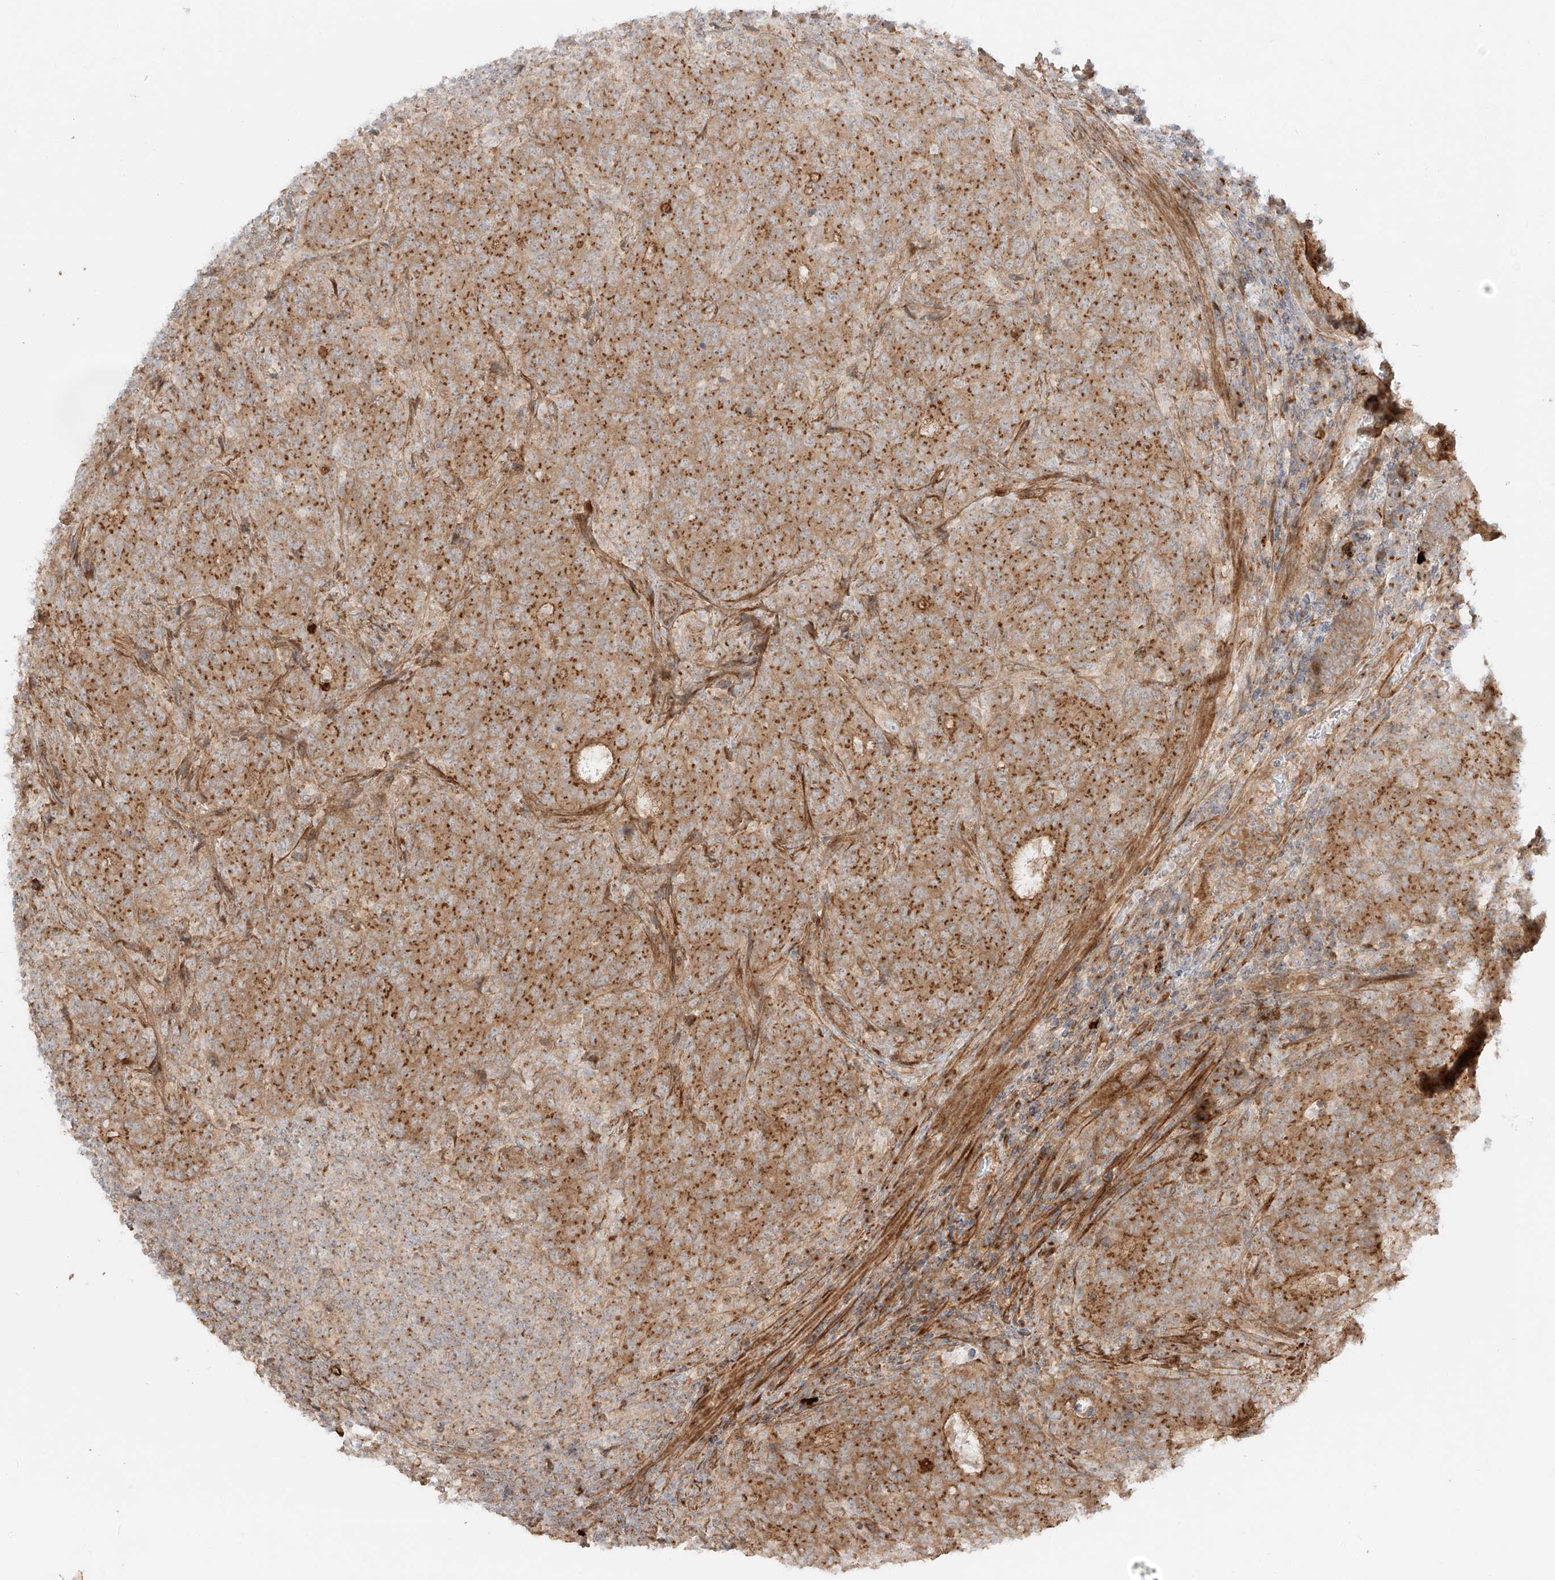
{"staining": {"intensity": "moderate", "quantity": ">75%", "location": "cytoplasmic/membranous"}, "tissue": "colorectal cancer", "cell_type": "Tumor cells", "image_type": "cancer", "snomed": [{"axis": "morphology", "description": "Normal tissue, NOS"}, {"axis": "morphology", "description": "Adenocarcinoma, NOS"}, {"axis": "topography", "description": "Colon"}], "caption": "Protein staining shows moderate cytoplasmic/membranous expression in approximately >75% of tumor cells in colorectal cancer (adenocarcinoma).", "gene": "ZNF287", "patient": {"sex": "female", "age": 75}}